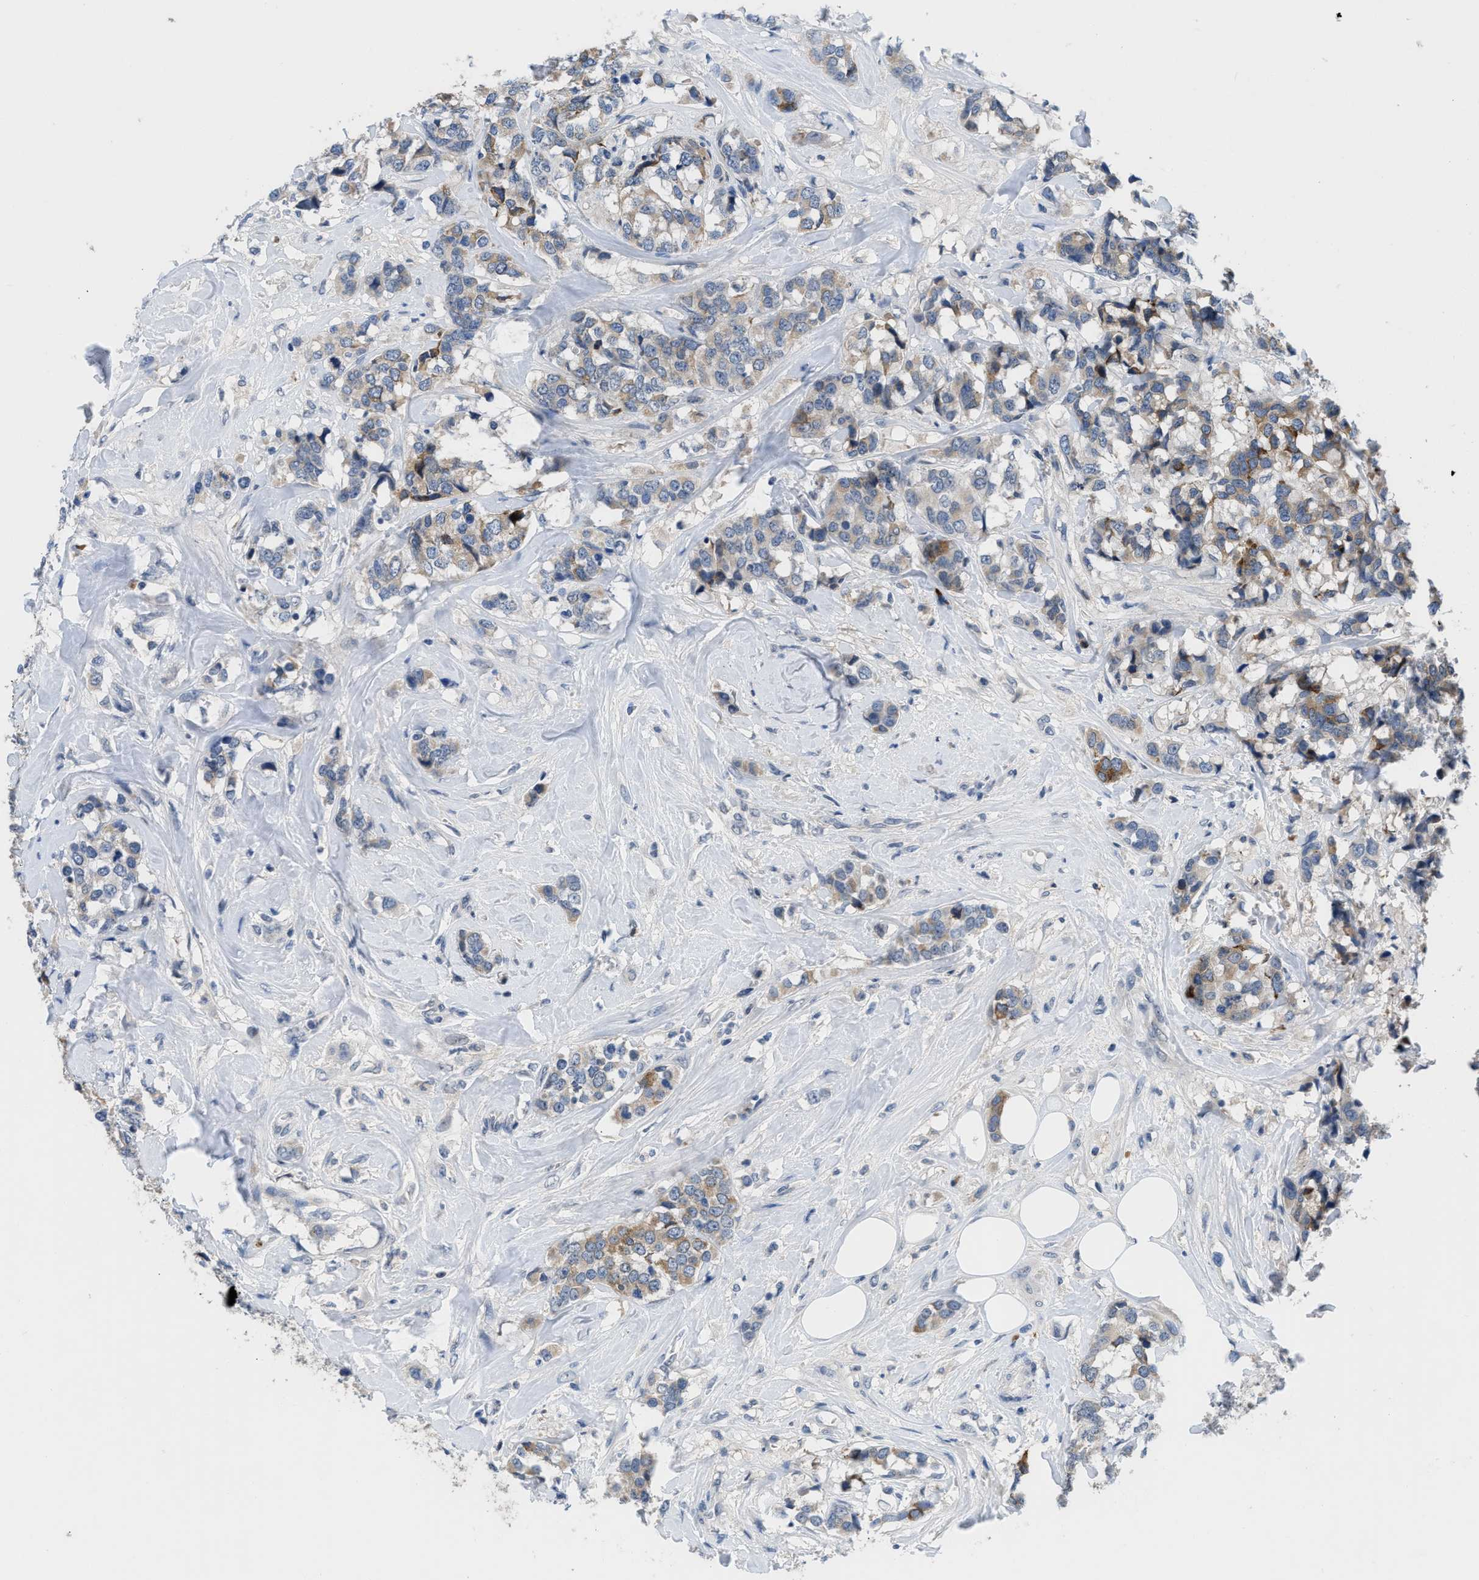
{"staining": {"intensity": "moderate", "quantity": "<25%", "location": "cytoplasmic/membranous"}, "tissue": "breast cancer", "cell_type": "Tumor cells", "image_type": "cancer", "snomed": [{"axis": "morphology", "description": "Lobular carcinoma"}, {"axis": "topography", "description": "Breast"}], "caption": "Immunohistochemistry histopathology image of human breast cancer stained for a protein (brown), which shows low levels of moderate cytoplasmic/membranous staining in about <25% of tumor cells.", "gene": "OR9K2", "patient": {"sex": "female", "age": 59}}